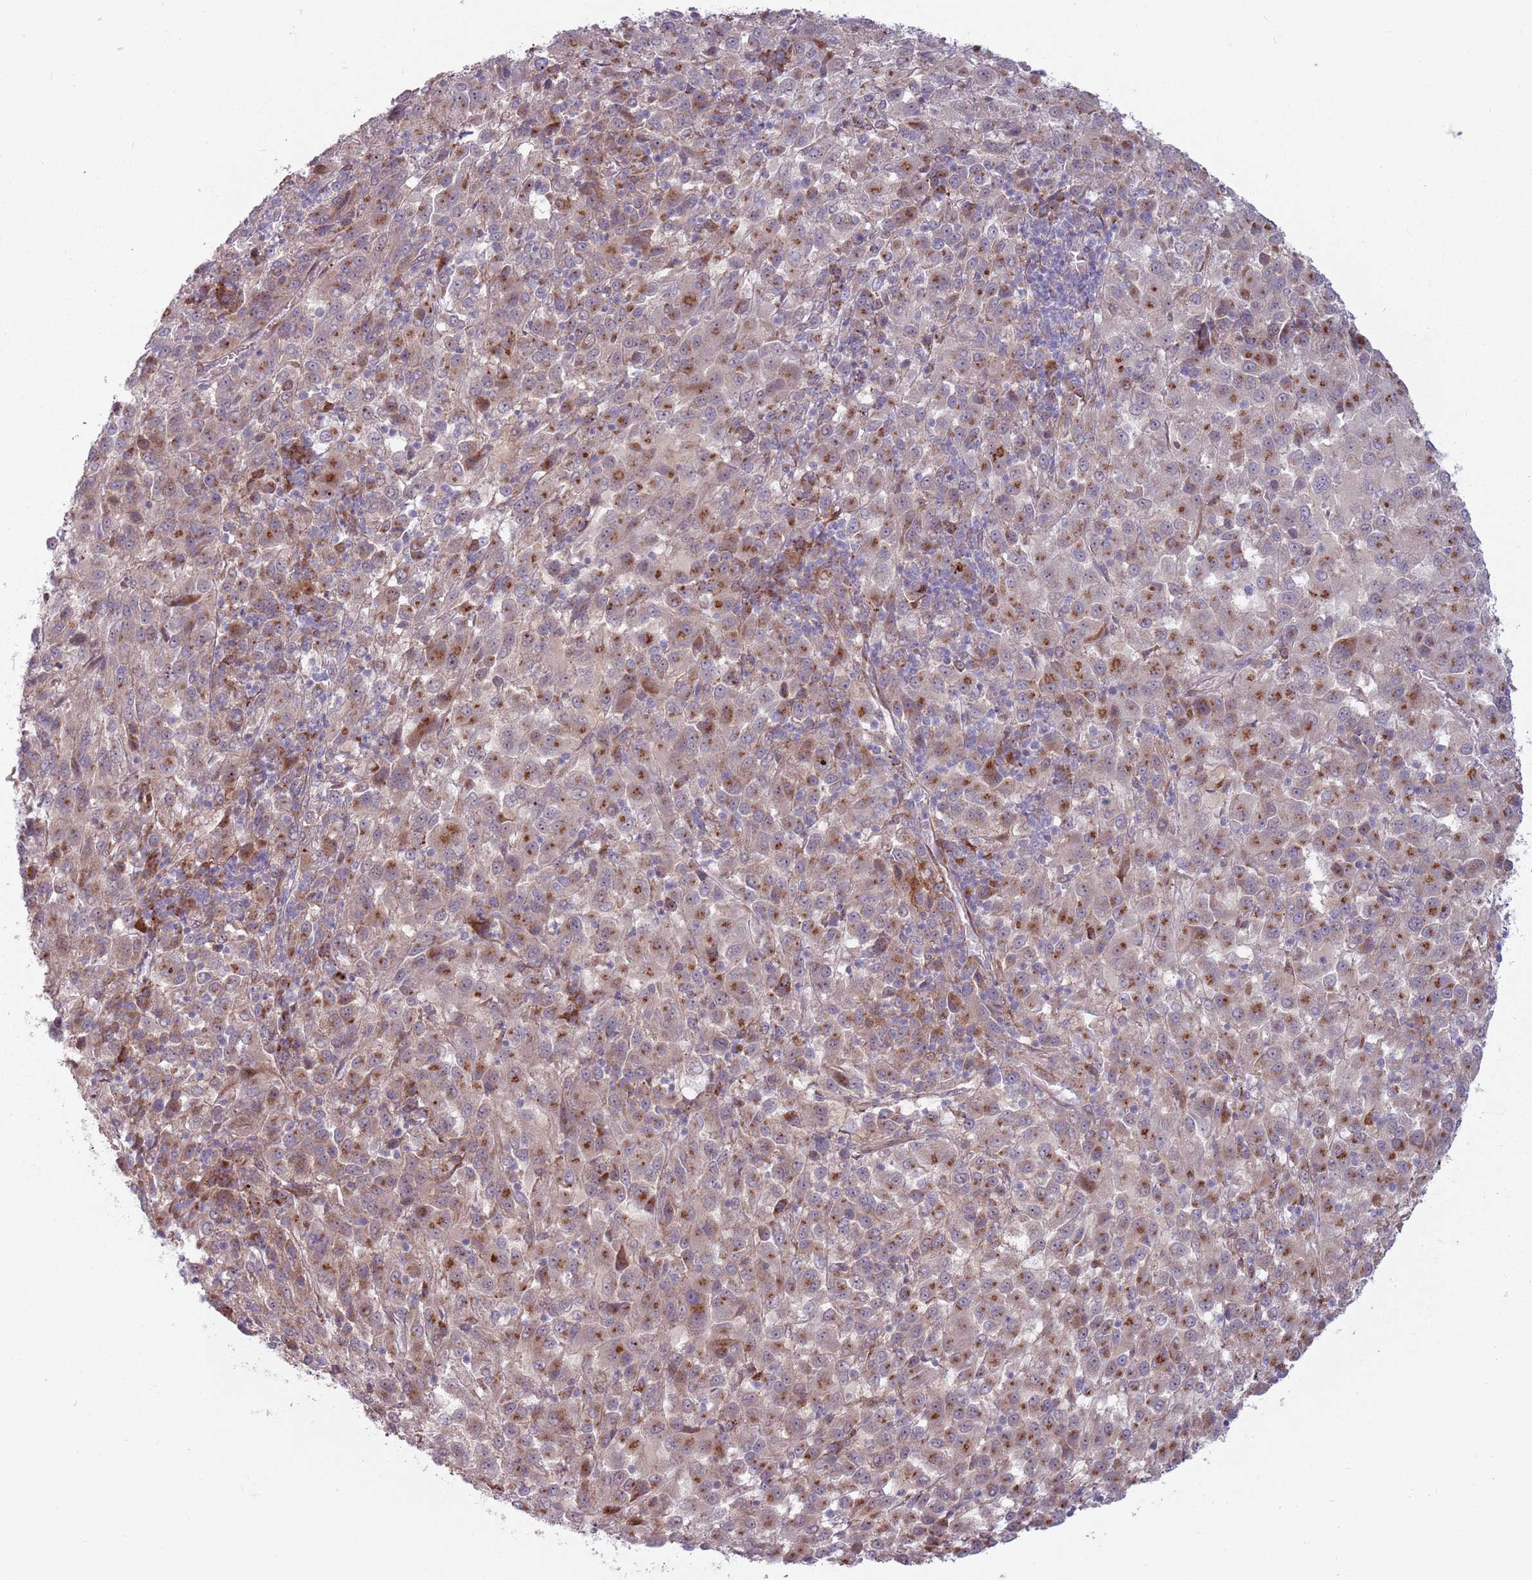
{"staining": {"intensity": "moderate", "quantity": "25%-75%", "location": "cytoplasmic/membranous"}, "tissue": "melanoma", "cell_type": "Tumor cells", "image_type": "cancer", "snomed": [{"axis": "morphology", "description": "Malignant melanoma, Metastatic site"}, {"axis": "topography", "description": "Lung"}], "caption": "A medium amount of moderate cytoplasmic/membranous staining is present in about 25%-75% of tumor cells in melanoma tissue. (DAB = brown stain, brightfield microscopy at high magnification).", "gene": "CCDC150", "patient": {"sex": "male", "age": 64}}